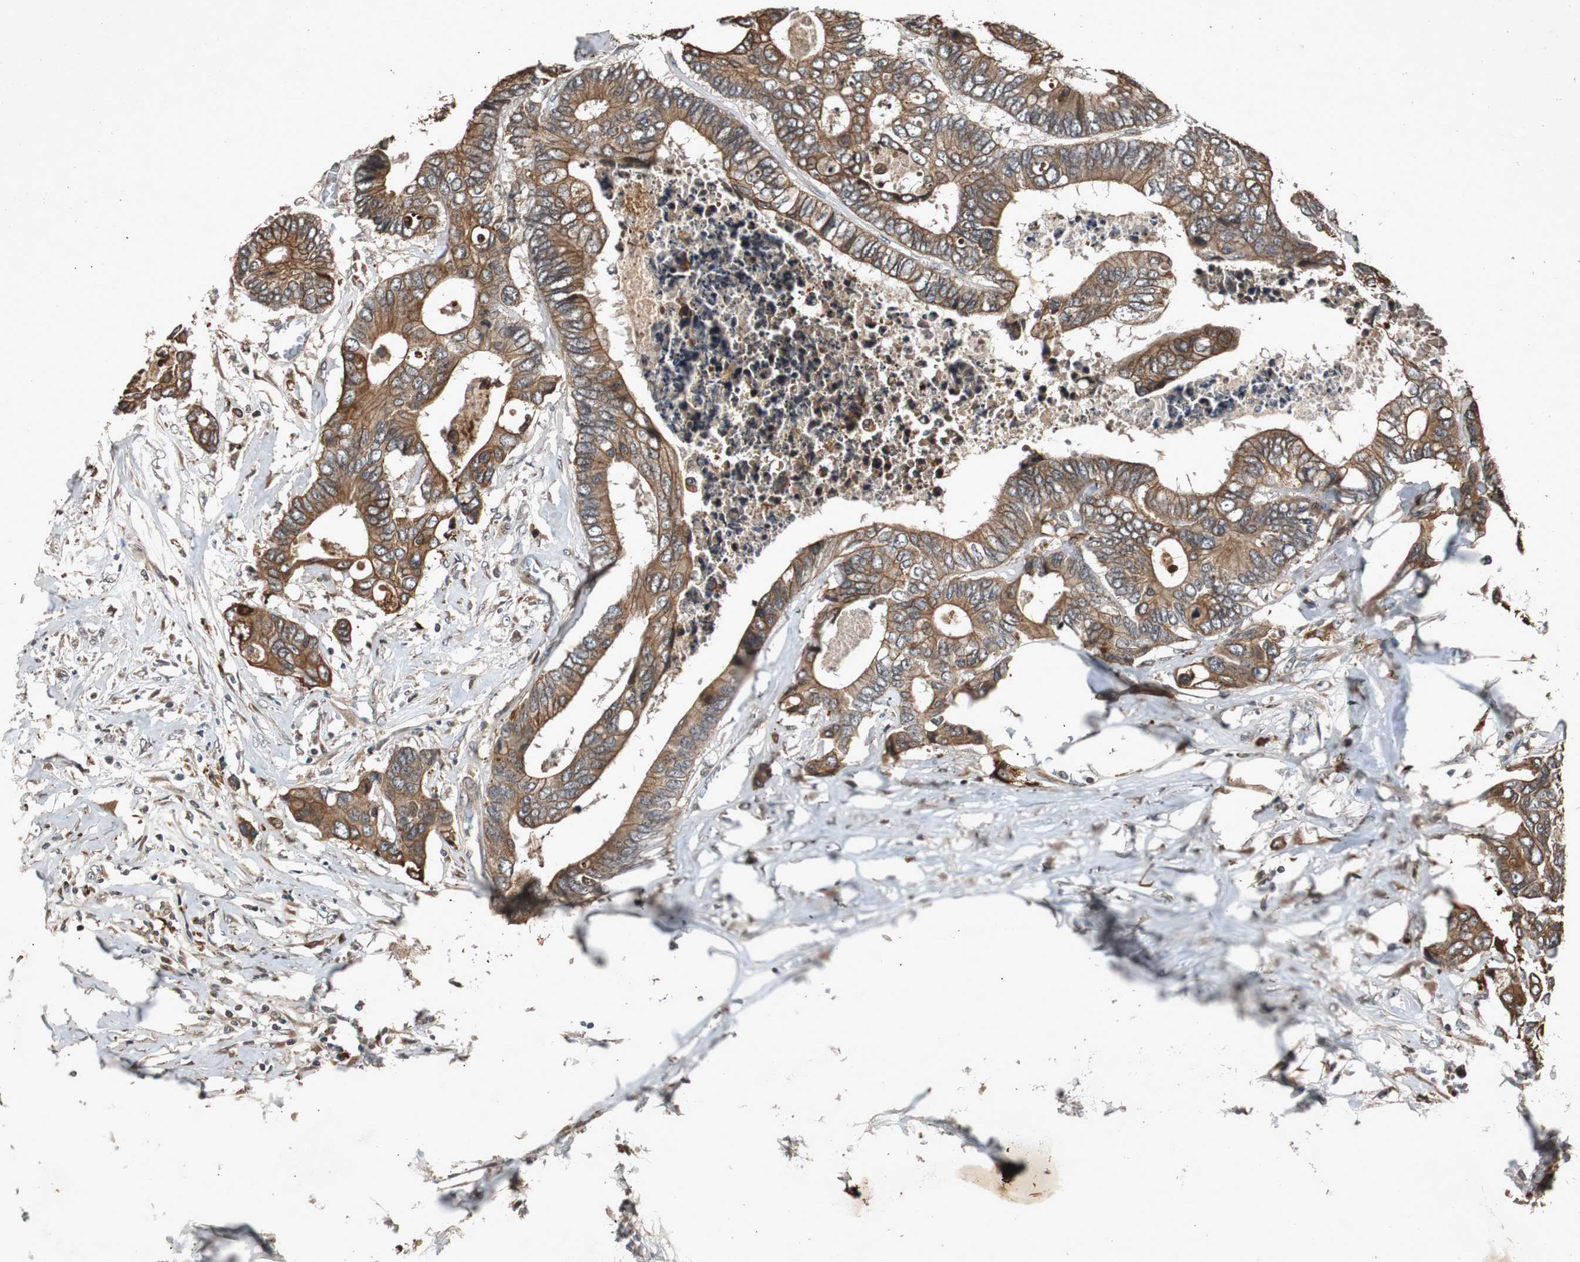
{"staining": {"intensity": "strong", "quantity": ">75%", "location": "cytoplasmic/membranous"}, "tissue": "colorectal cancer", "cell_type": "Tumor cells", "image_type": "cancer", "snomed": [{"axis": "morphology", "description": "Adenocarcinoma, NOS"}, {"axis": "topography", "description": "Rectum"}], "caption": "Colorectal adenocarcinoma tissue reveals strong cytoplasmic/membranous expression in approximately >75% of tumor cells, visualized by immunohistochemistry.", "gene": "SLIT2", "patient": {"sex": "male", "age": 55}}